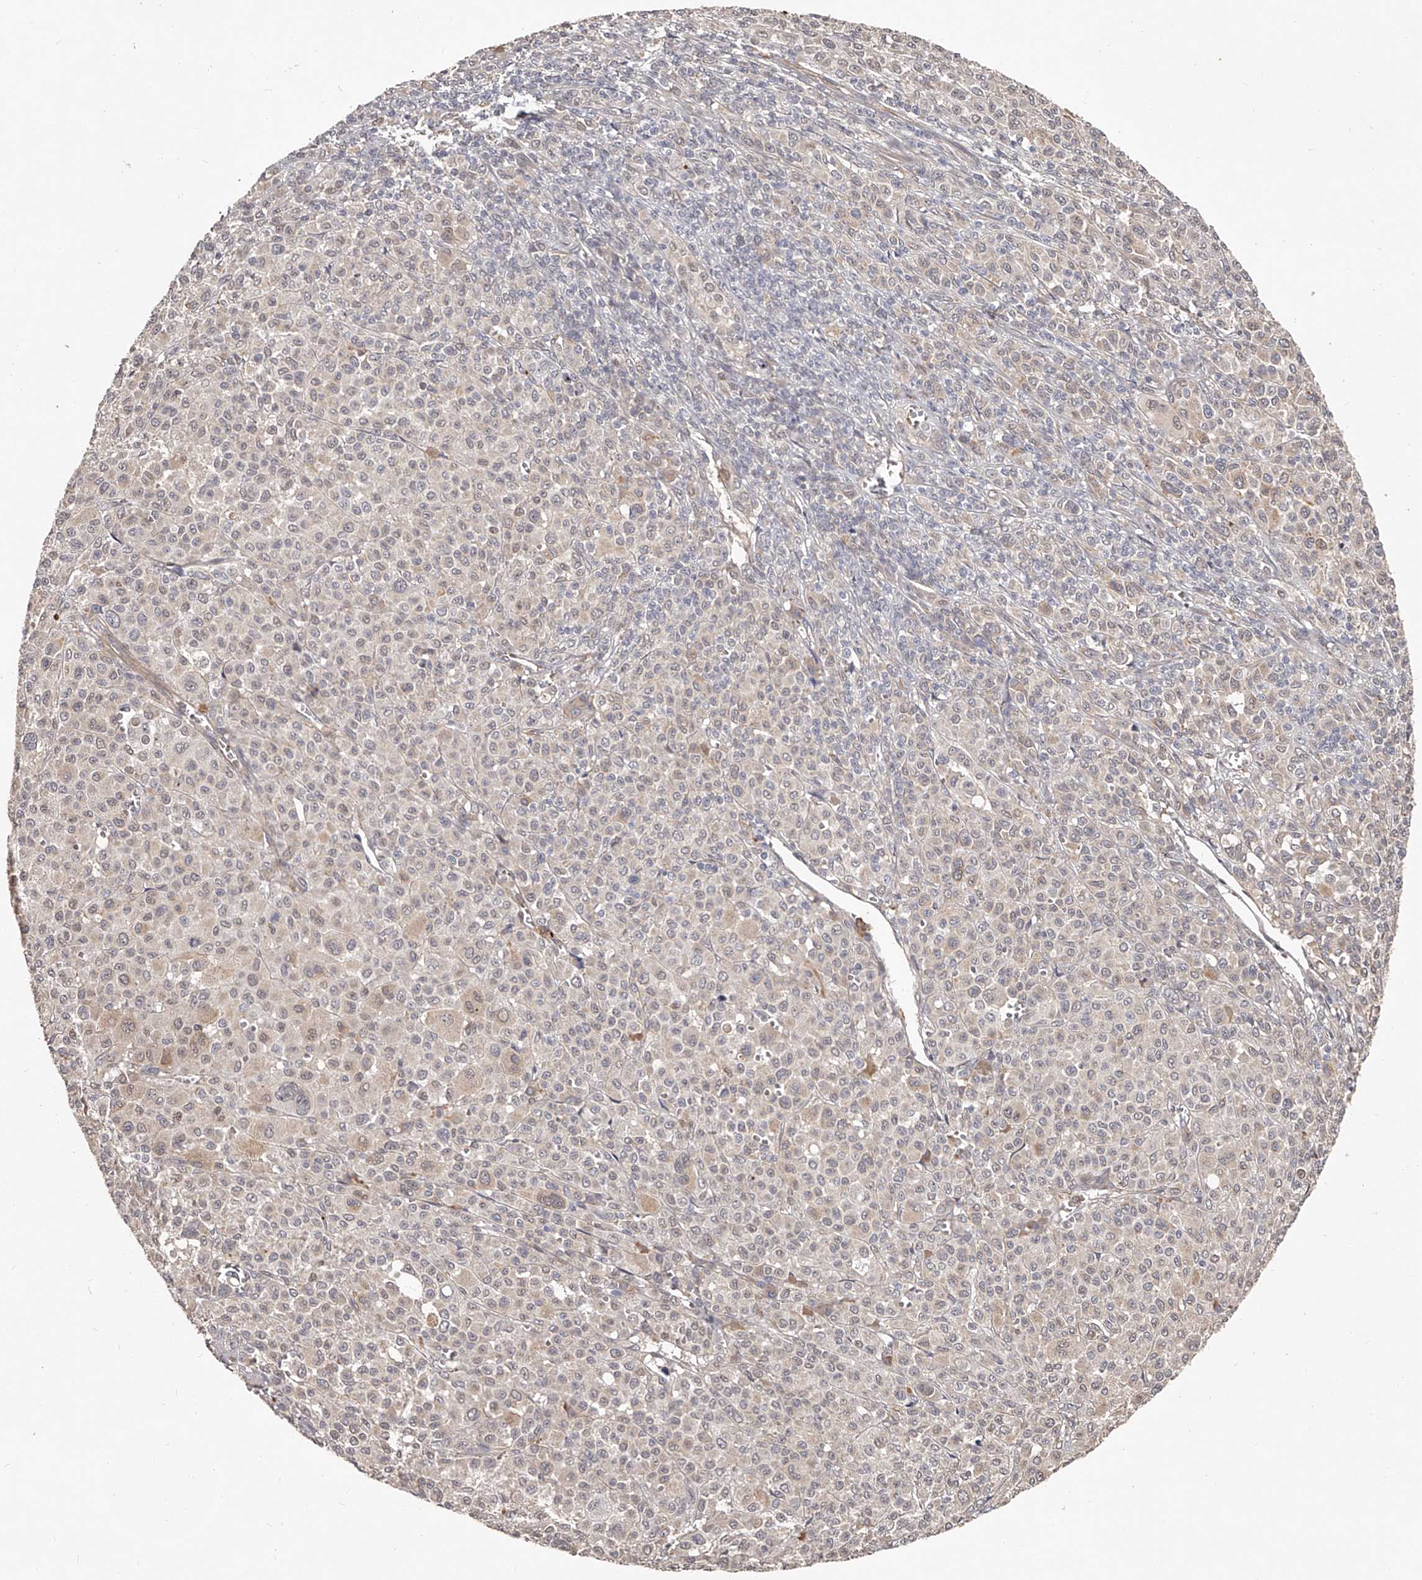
{"staining": {"intensity": "weak", "quantity": "<25%", "location": "cytoplasmic/membranous"}, "tissue": "melanoma", "cell_type": "Tumor cells", "image_type": "cancer", "snomed": [{"axis": "morphology", "description": "Malignant melanoma, Metastatic site"}, {"axis": "topography", "description": "Skin"}], "caption": "IHC histopathology image of melanoma stained for a protein (brown), which demonstrates no positivity in tumor cells.", "gene": "URGCP", "patient": {"sex": "female", "age": 74}}